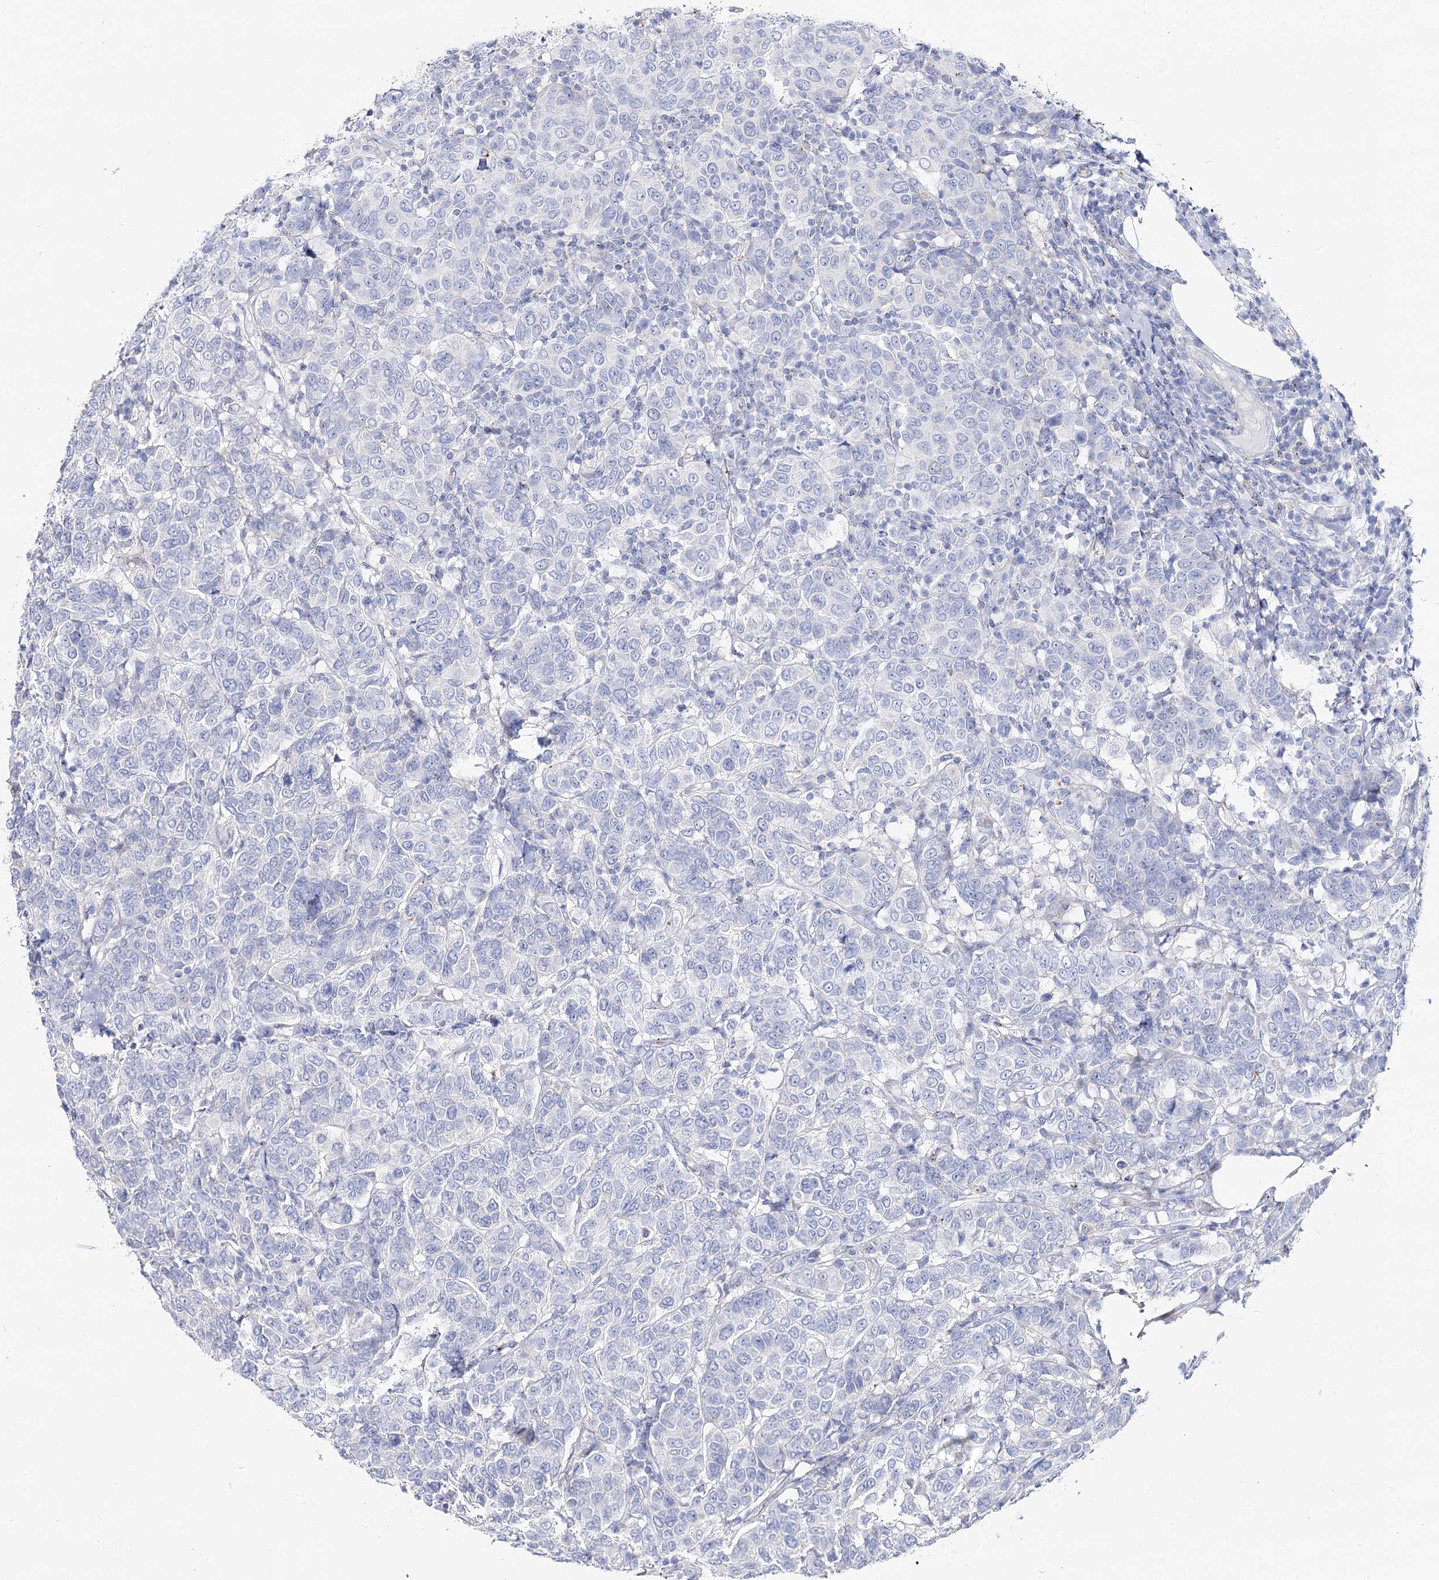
{"staining": {"intensity": "negative", "quantity": "none", "location": "none"}, "tissue": "breast cancer", "cell_type": "Tumor cells", "image_type": "cancer", "snomed": [{"axis": "morphology", "description": "Duct carcinoma"}, {"axis": "topography", "description": "Breast"}], "caption": "A high-resolution image shows immunohistochemistry (IHC) staining of breast infiltrating ductal carcinoma, which shows no significant staining in tumor cells.", "gene": "SLC3A1", "patient": {"sex": "female", "age": 55}}